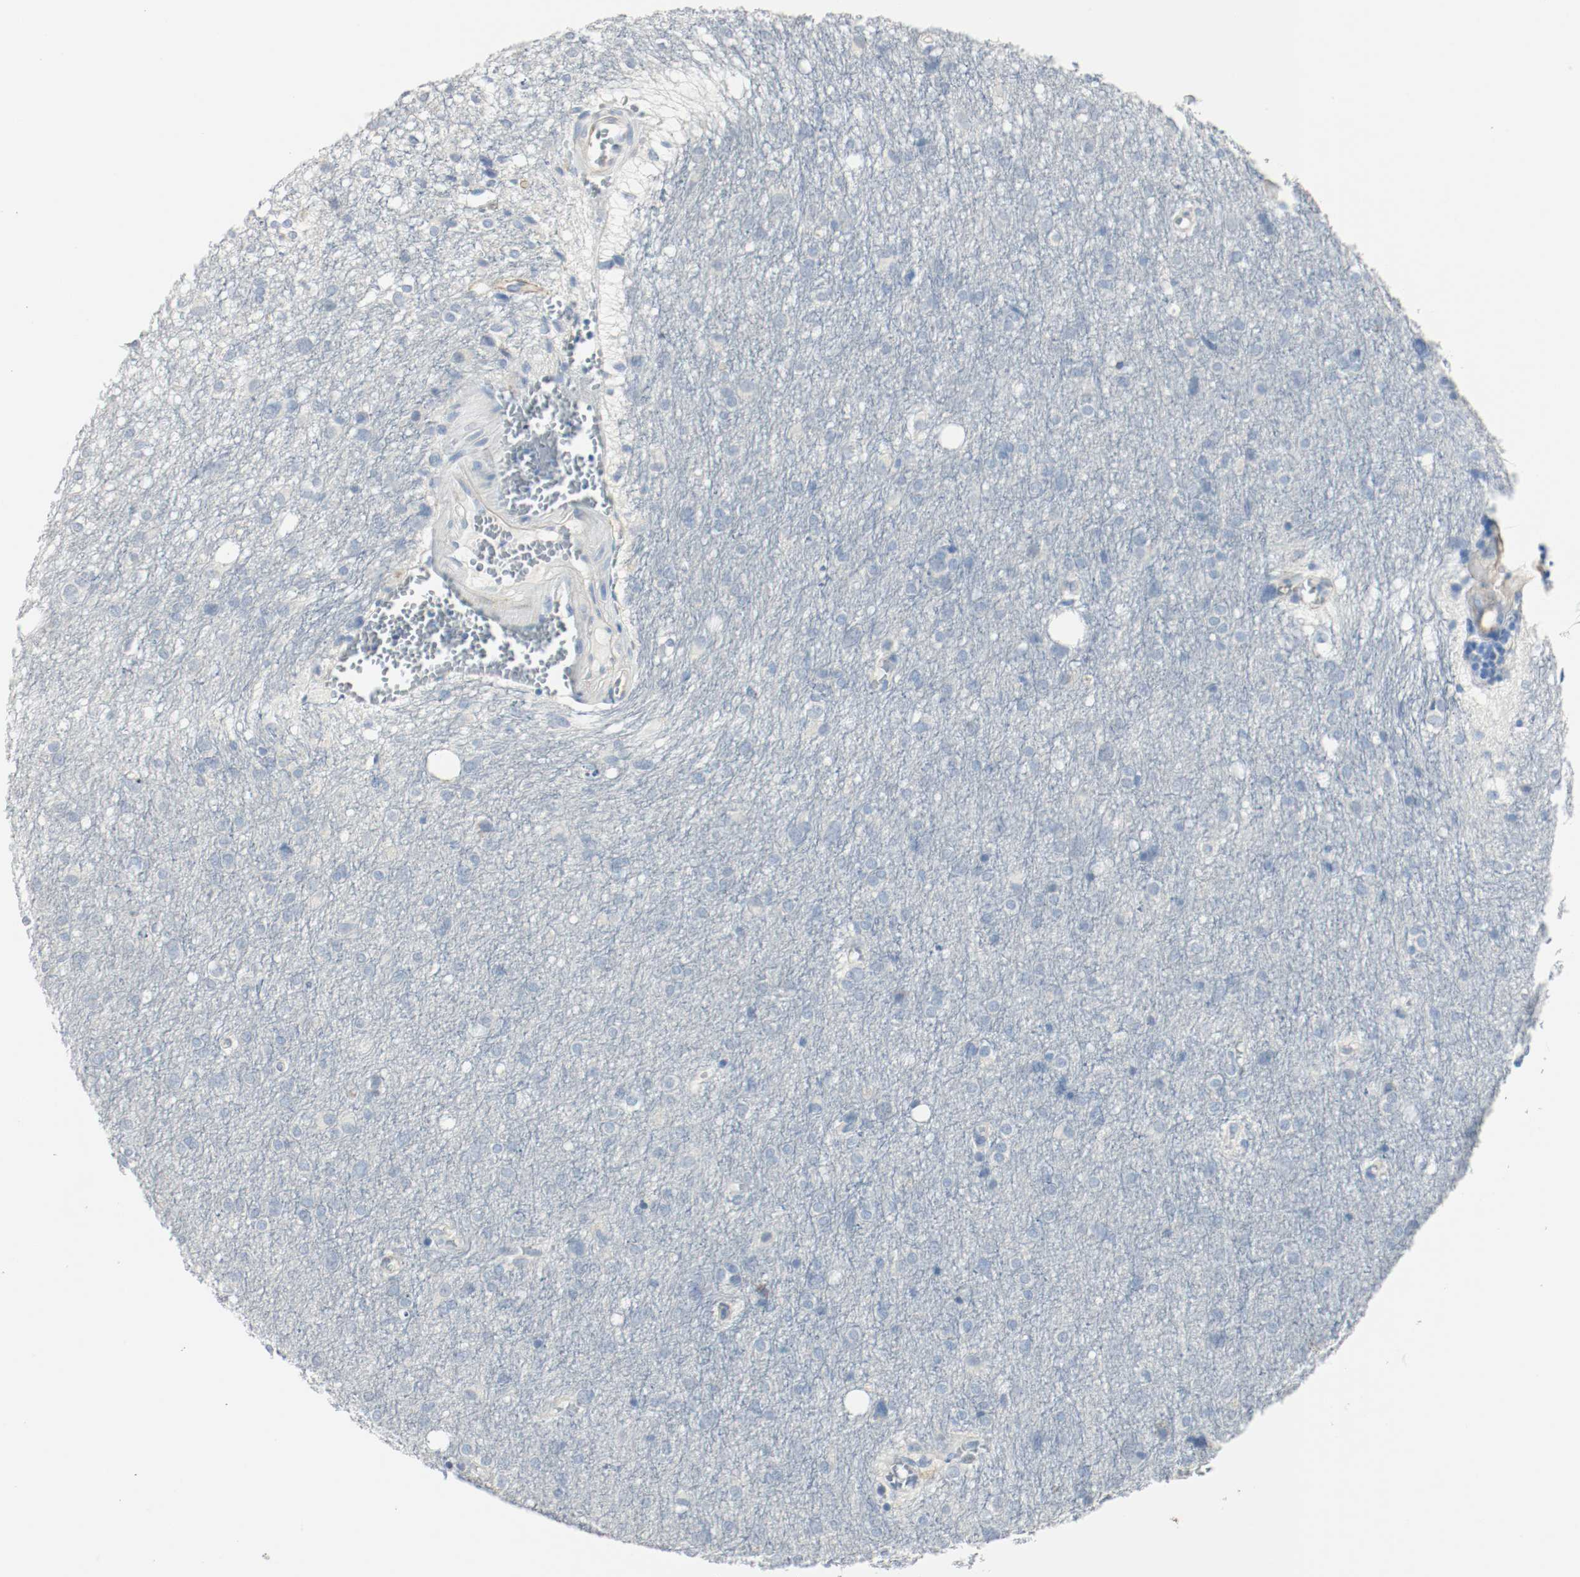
{"staining": {"intensity": "negative", "quantity": "none", "location": "none"}, "tissue": "glioma", "cell_type": "Tumor cells", "image_type": "cancer", "snomed": [{"axis": "morphology", "description": "Glioma, malignant, High grade"}, {"axis": "topography", "description": "Brain"}], "caption": "DAB (3,3'-diaminobenzidine) immunohistochemical staining of human malignant glioma (high-grade) shows no significant staining in tumor cells. Nuclei are stained in blue.", "gene": "LAMB1", "patient": {"sex": "female", "age": 59}}